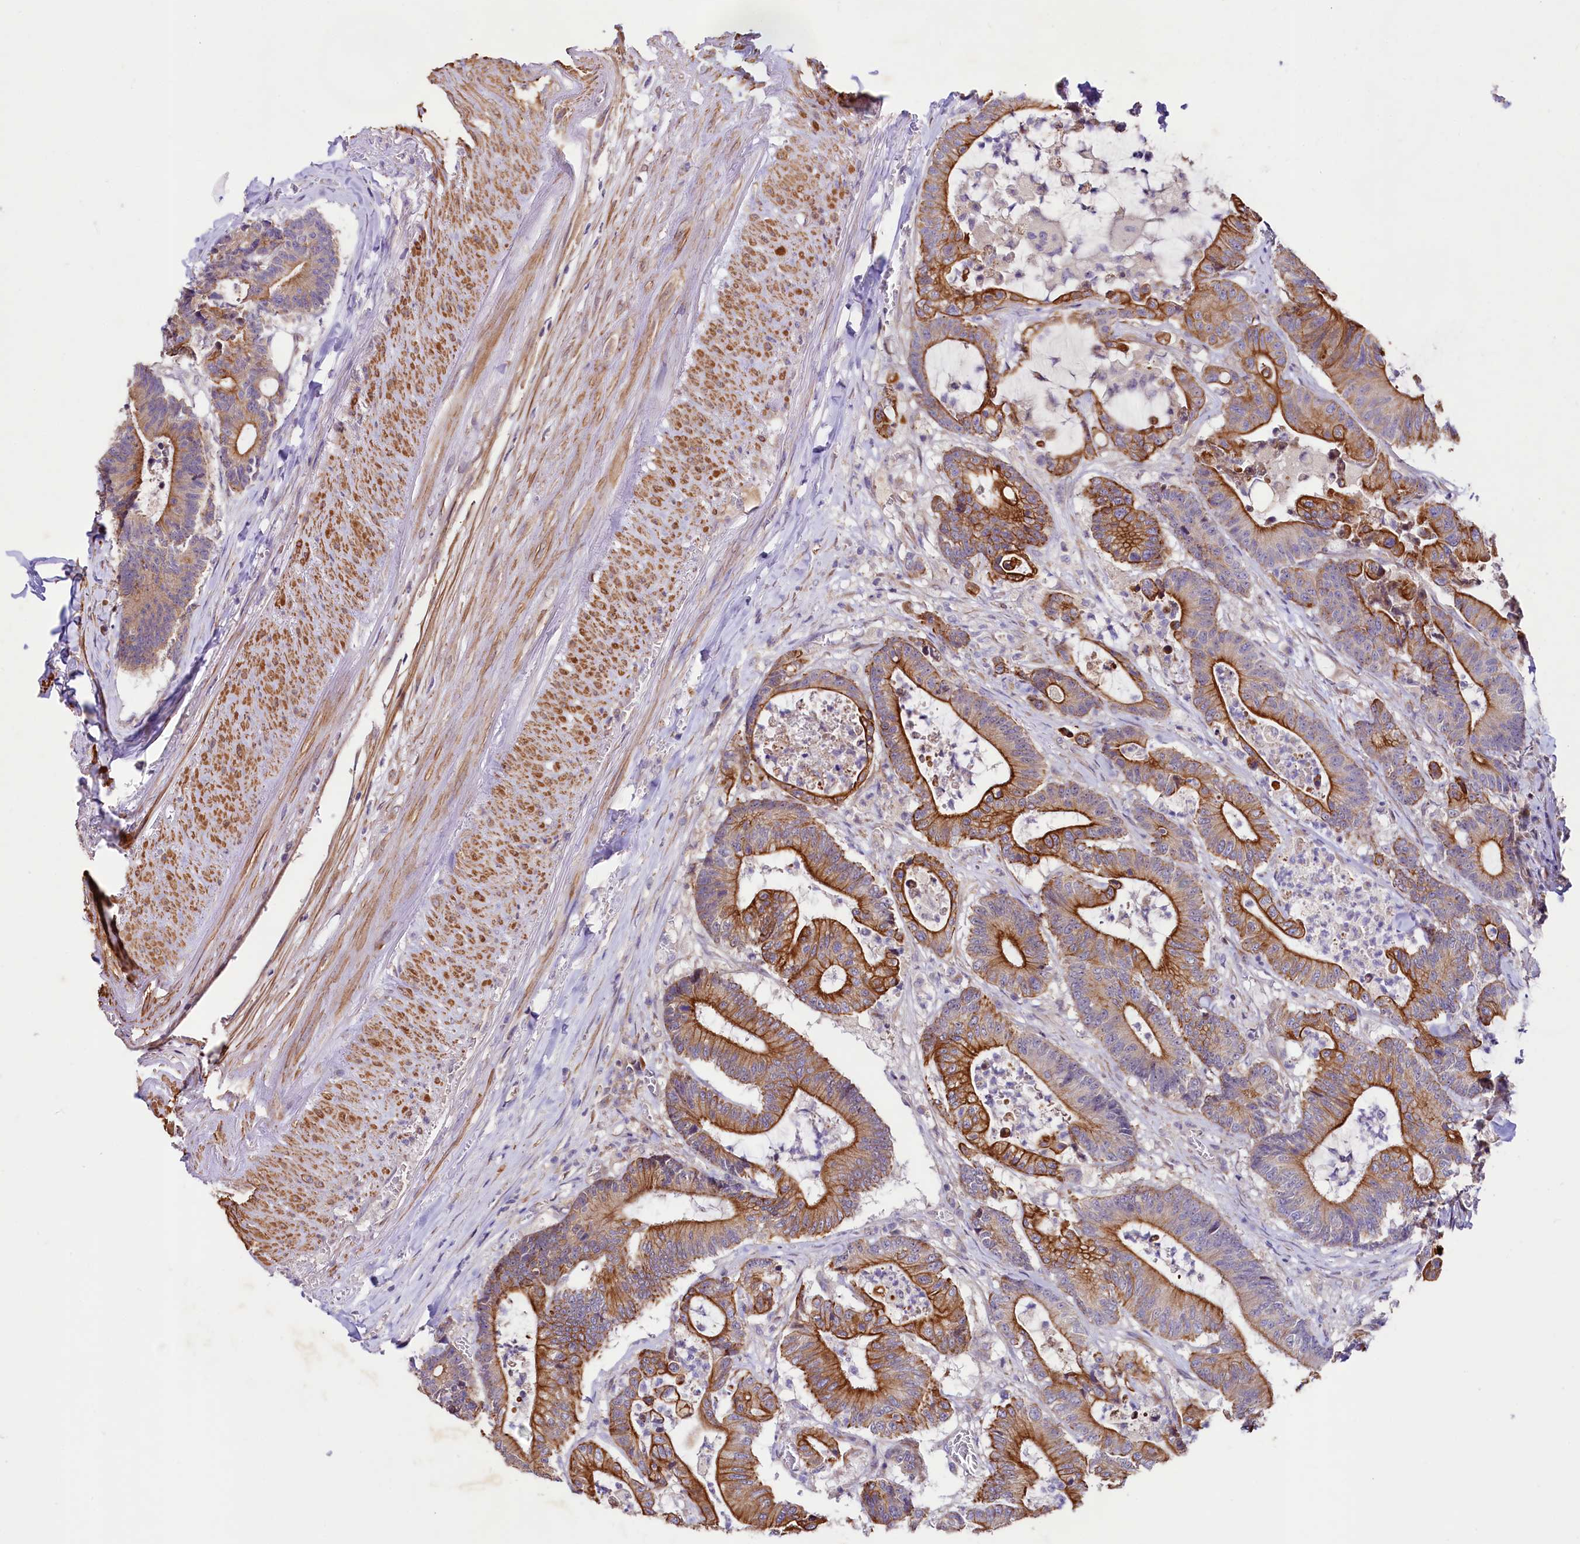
{"staining": {"intensity": "strong", "quantity": ">75%", "location": "cytoplasmic/membranous"}, "tissue": "colorectal cancer", "cell_type": "Tumor cells", "image_type": "cancer", "snomed": [{"axis": "morphology", "description": "Adenocarcinoma, NOS"}, {"axis": "topography", "description": "Colon"}], "caption": "IHC of human adenocarcinoma (colorectal) exhibits high levels of strong cytoplasmic/membranous expression in about >75% of tumor cells. The staining was performed using DAB to visualize the protein expression in brown, while the nuclei were stained in blue with hematoxylin (Magnification: 20x).", "gene": "VPS11", "patient": {"sex": "female", "age": 84}}